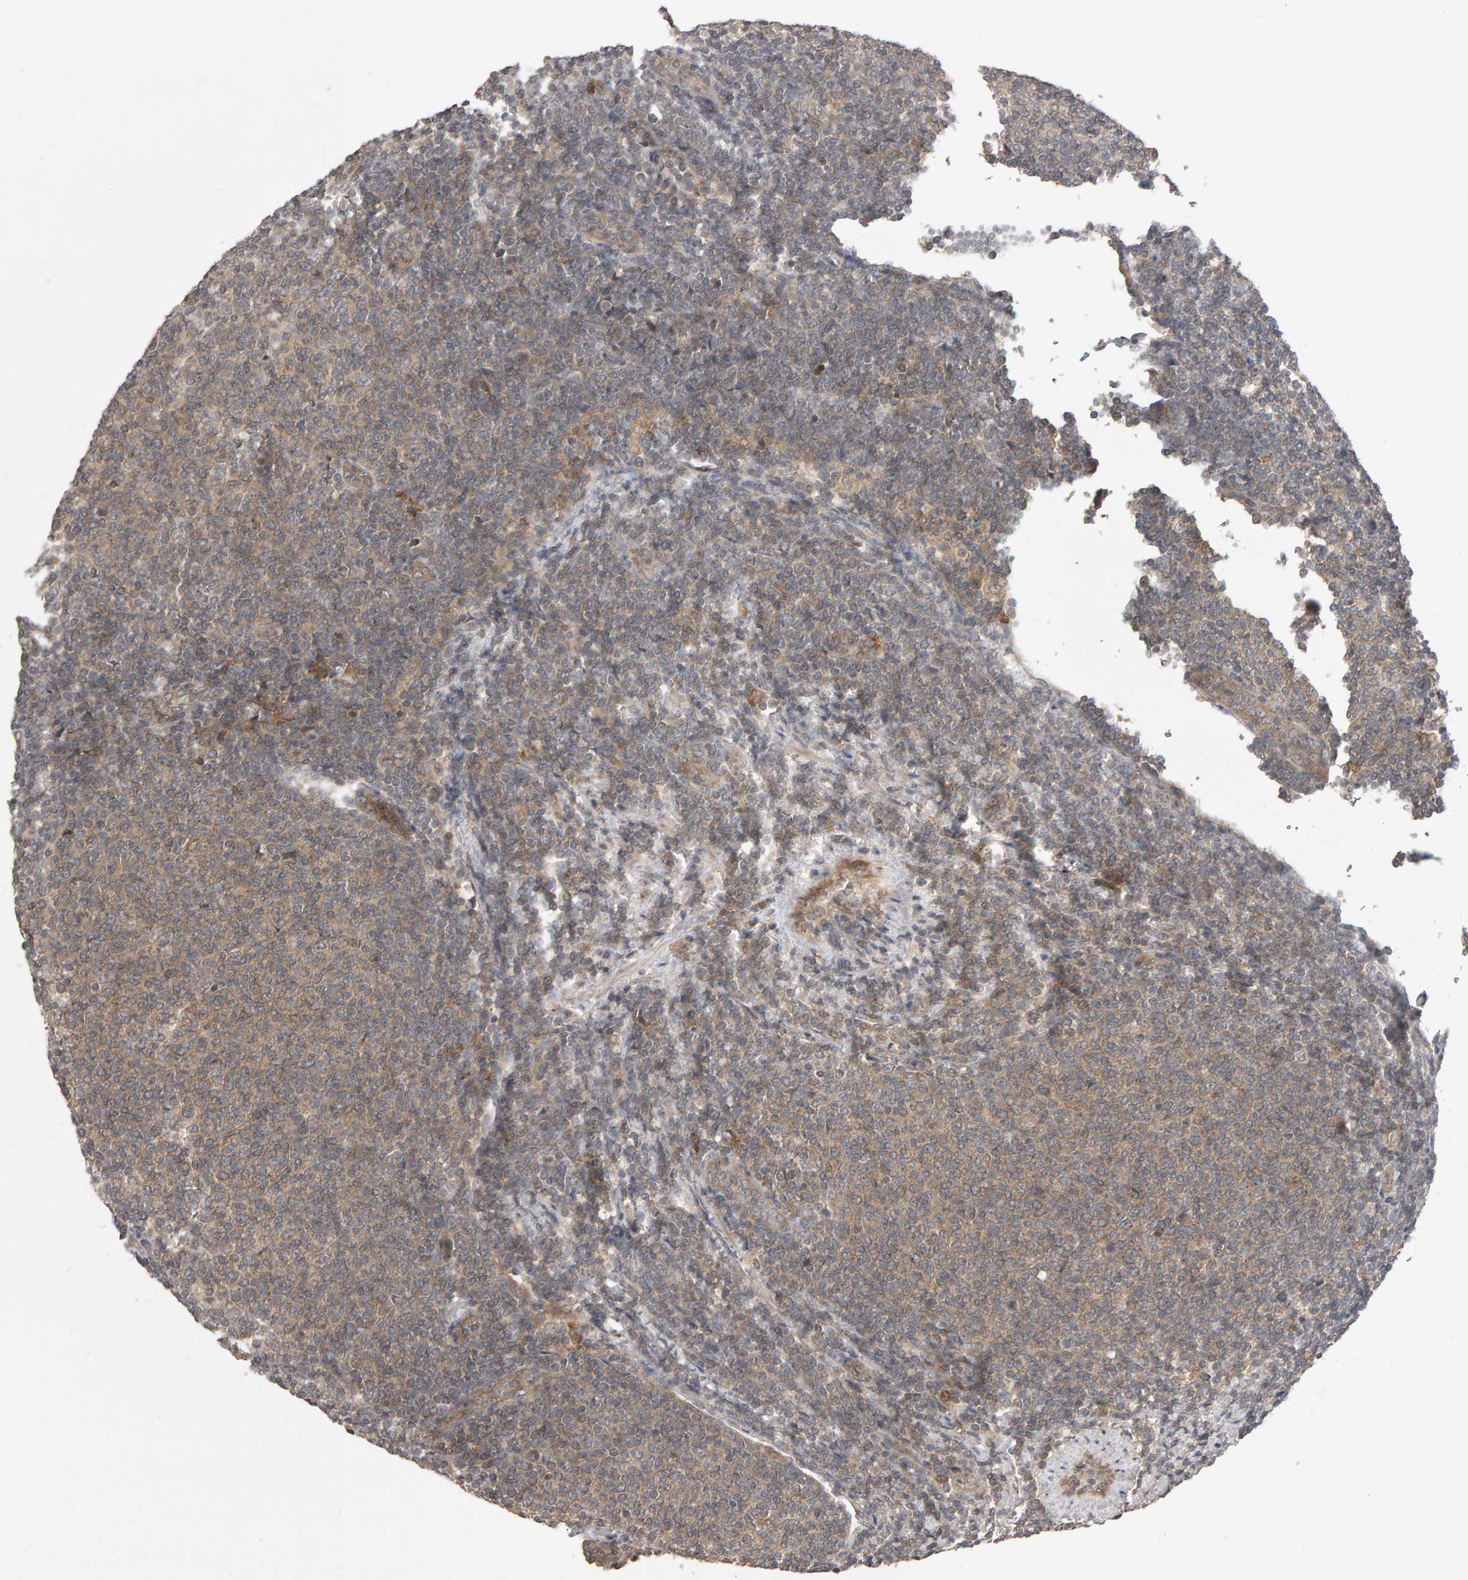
{"staining": {"intensity": "weak", "quantity": ">75%", "location": "cytoplasmic/membranous"}, "tissue": "lymphoma", "cell_type": "Tumor cells", "image_type": "cancer", "snomed": [{"axis": "morphology", "description": "Malignant lymphoma, non-Hodgkin's type, Low grade"}, {"axis": "topography", "description": "Lymph node"}], "caption": "High-power microscopy captured an immunohistochemistry micrograph of lymphoma, revealing weak cytoplasmic/membranous expression in approximately >75% of tumor cells.", "gene": "SCRIB", "patient": {"sex": "male", "age": 66}}